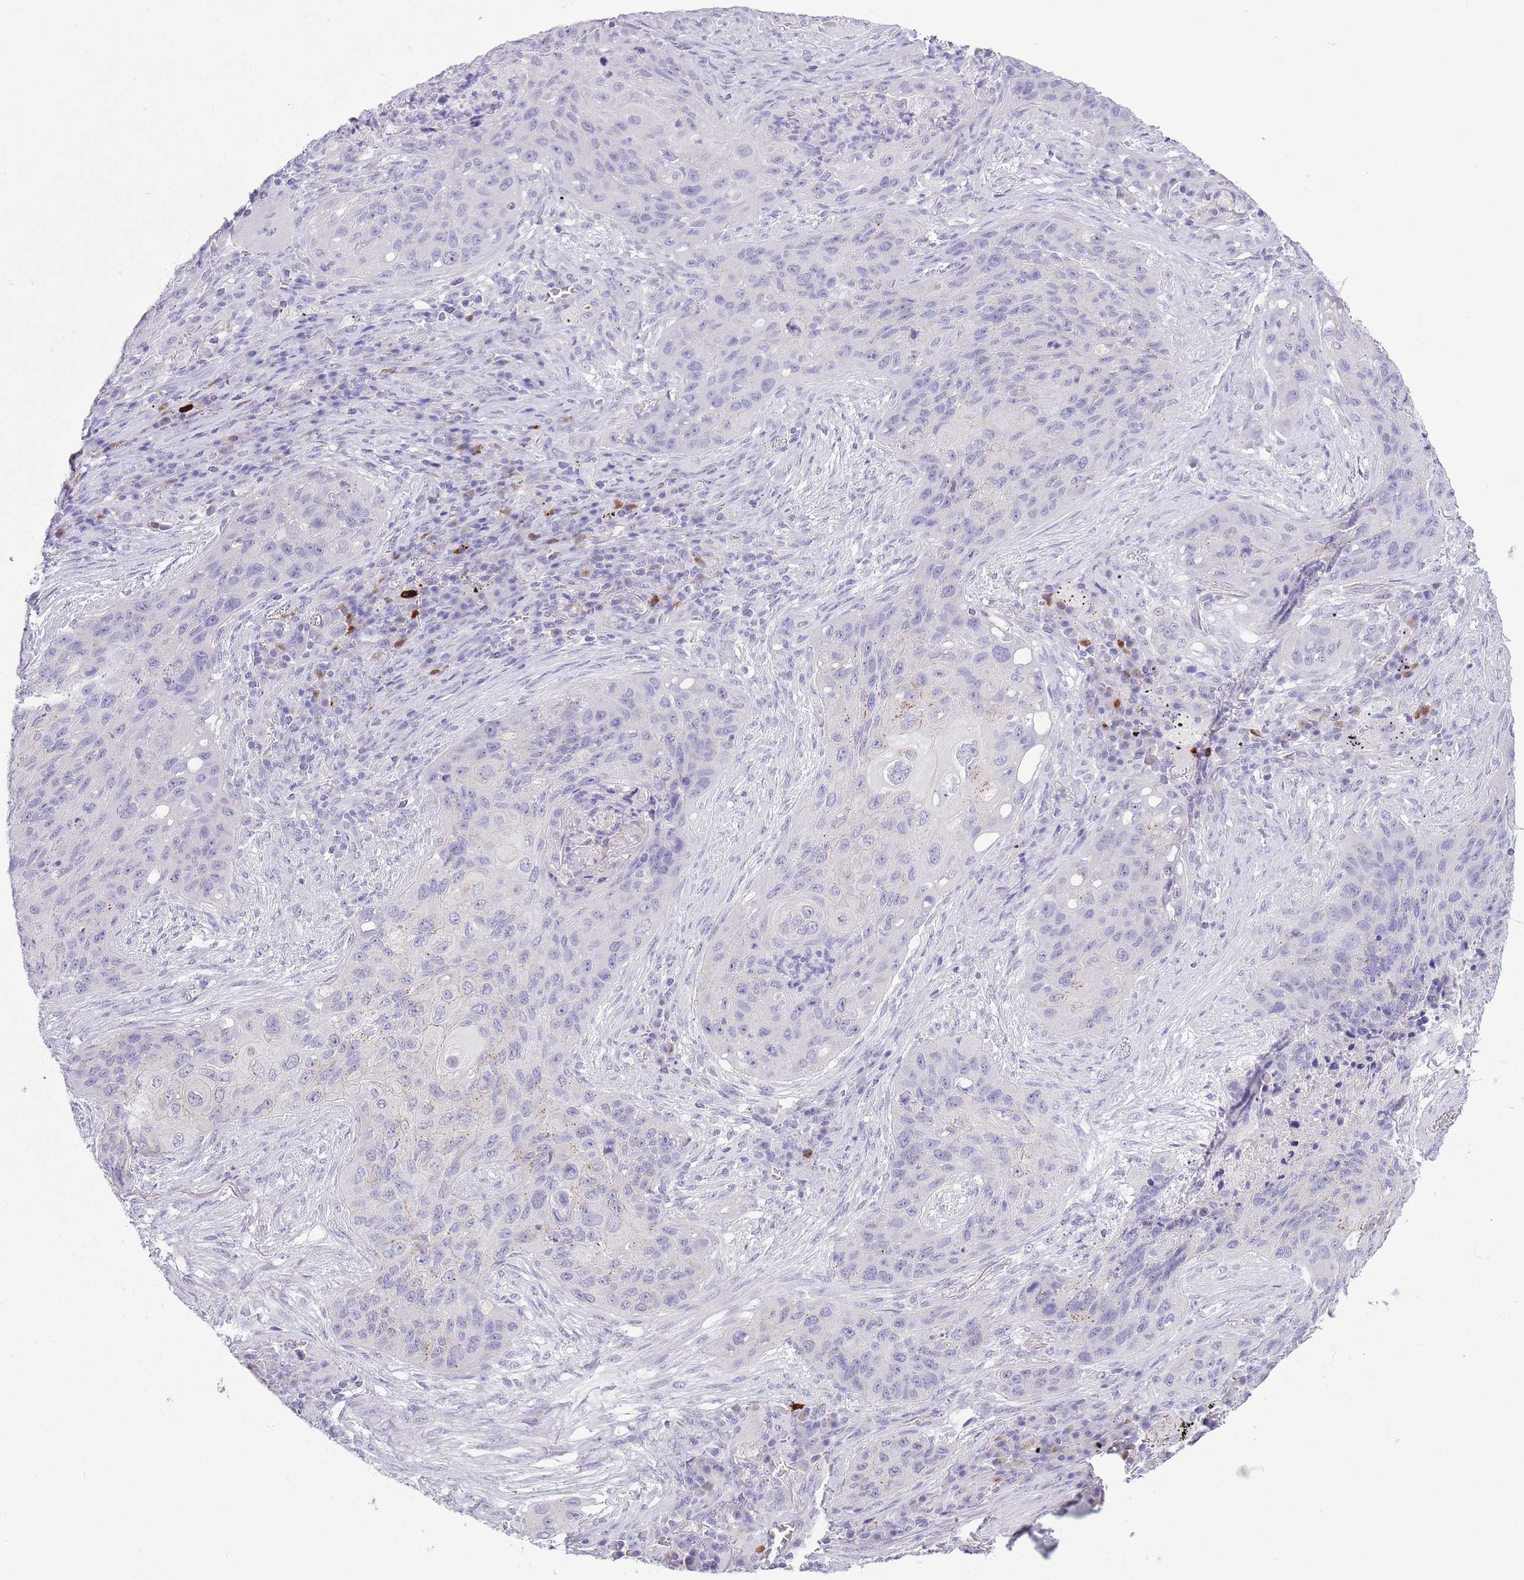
{"staining": {"intensity": "negative", "quantity": "none", "location": "none"}, "tissue": "lung cancer", "cell_type": "Tumor cells", "image_type": "cancer", "snomed": [{"axis": "morphology", "description": "Squamous cell carcinoma, NOS"}, {"axis": "topography", "description": "Lung"}], "caption": "A photomicrograph of human lung squamous cell carcinoma is negative for staining in tumor cells. Brightfield microscopy of immunohistochemistry stained with DAB (brown) and hematoxylin (blue), captured at high magnification.", "gene": "ASAP3", "patient": {"sex": "female", "age": 63}}